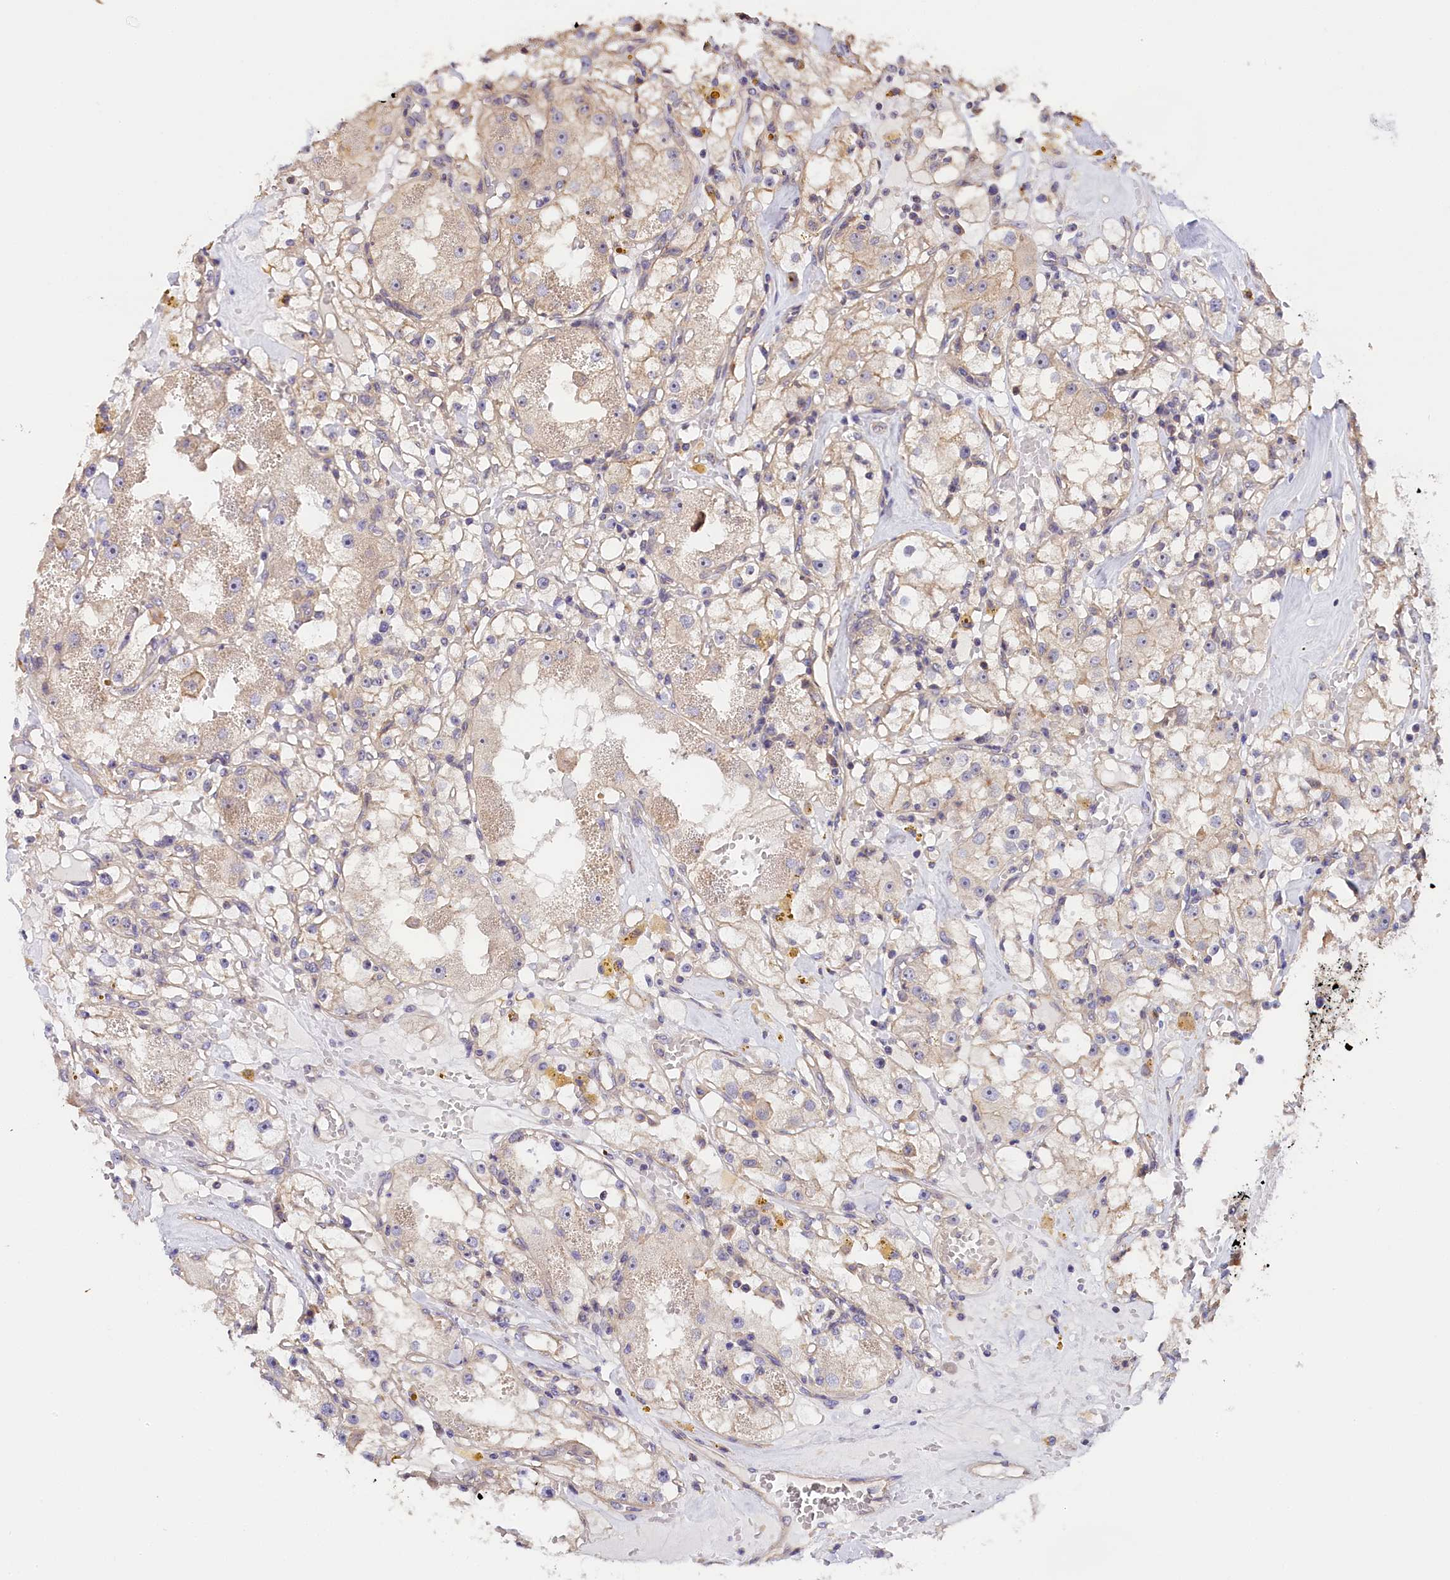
{"staining": {"intensity": "weak", "quantity": "<25%", "location": "cytoplasmic/membranous"}, "tissue": "renal cancer", "cell_type": "Tumor cells", "image_type": "cancer", "snomed": [{"axis": "morphology", "description": "Adenocarcinoma, NOS"}, {"axis": "topography", "description": "Kidney"}], "caption": "This is an IHC photomicrograph of adenocarcinoma (renal). There is no positivity in tumor cells.", "gene": "KATNB1", "patient": {"sex": "male", "age": 56}}